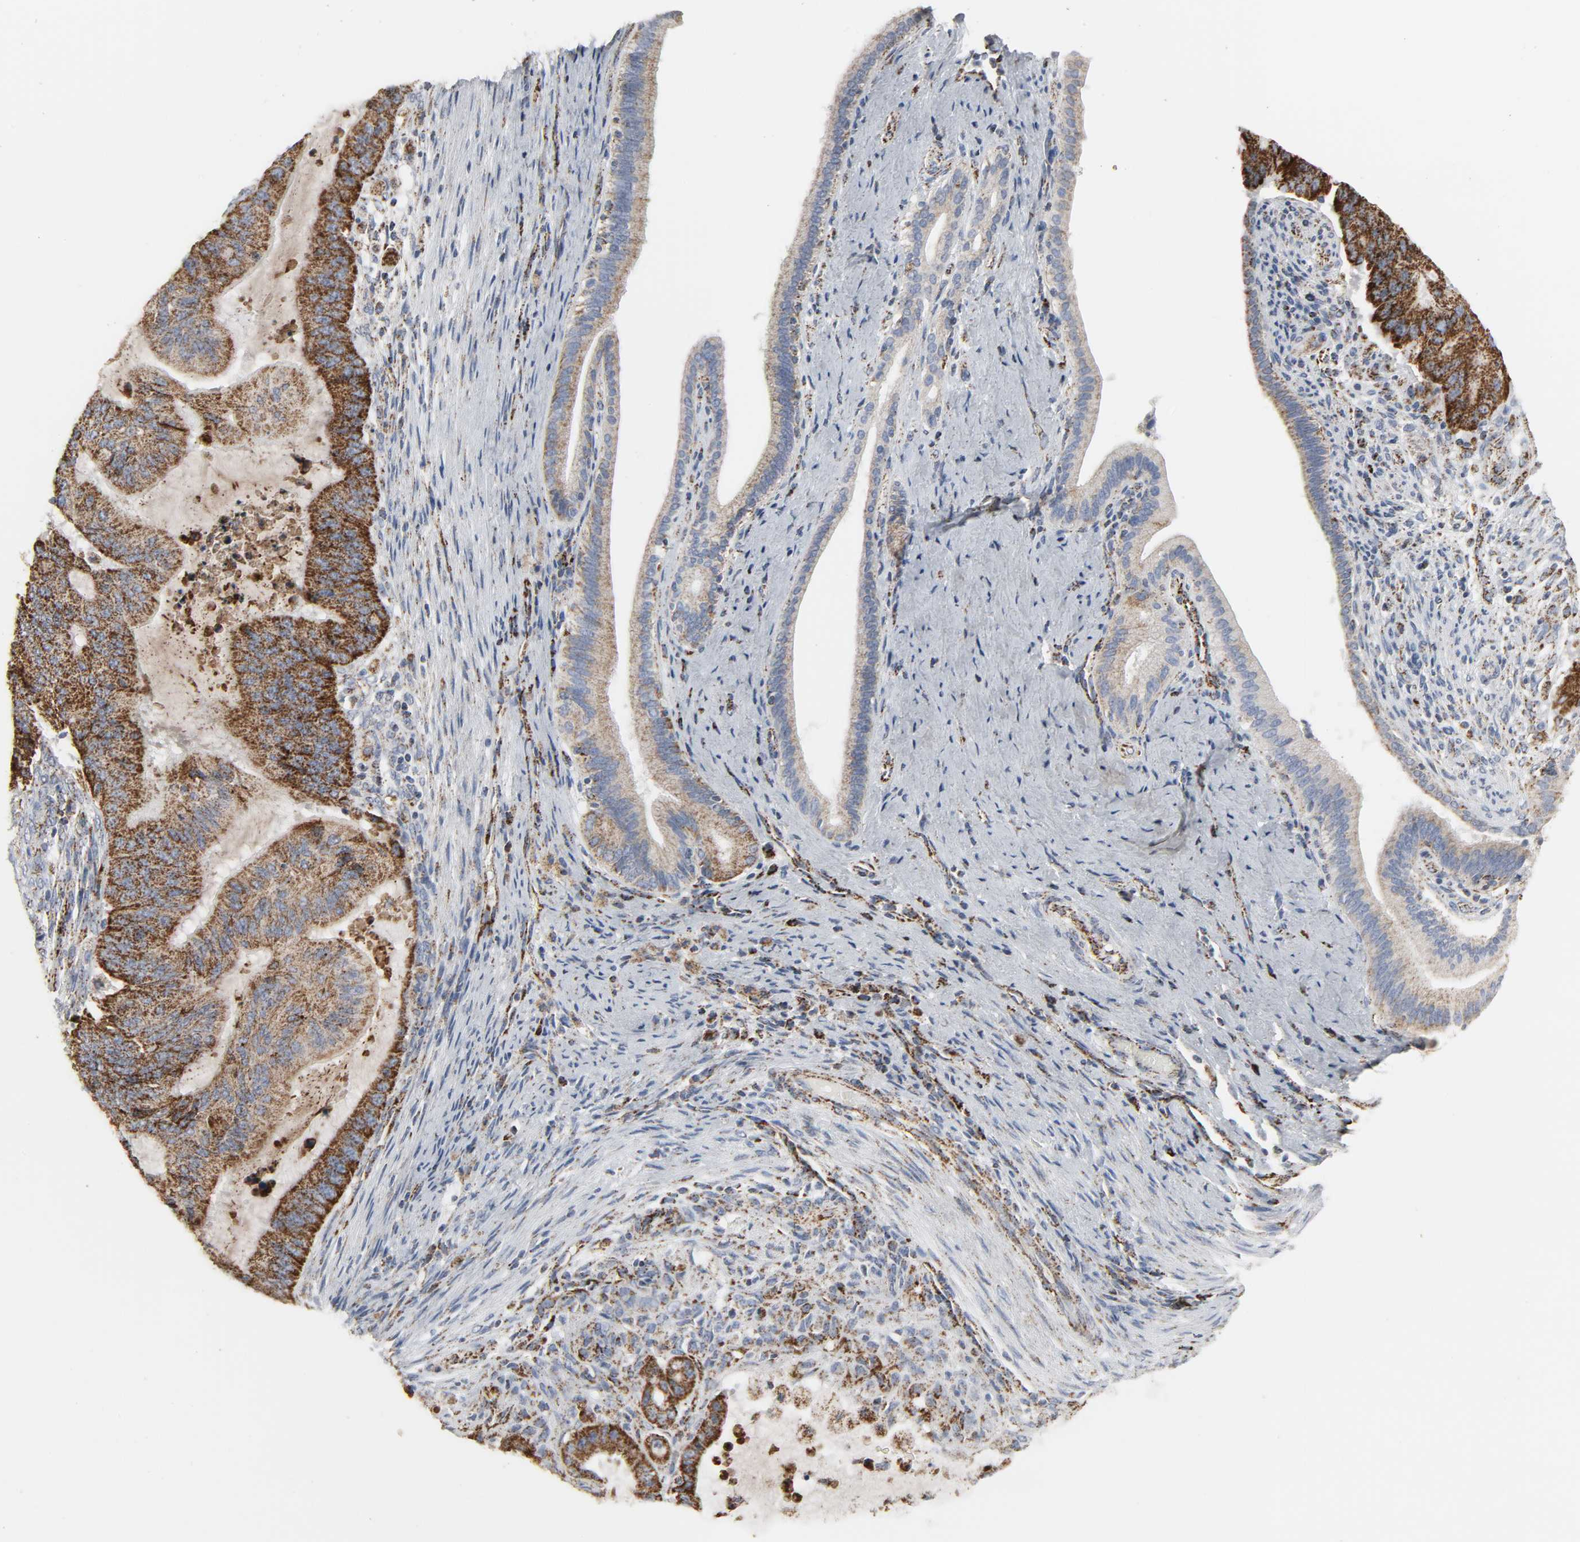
{"staining": {"intensity": "strong", "quantity": "25%-75%", "location": "cytoplasmic/membranous"}, "tissue": "liver cancer", "cell_type": "Tumor cells", "image_type": "cancer", "snomed": [{"axis": "morphology", "description": "Cholangiocarcinoma"}, {"axis": "topography", "description": "Liver"}], "caption": "Strong cytoplasmic/membranous positivity is seen in approximately 25%-75% of tumor cells in liver cancer (cholangiocarcinoma). (DAB IHC, brown staining for protein, blue staining for nuclei).", "gene": "ACAT1", "patient": {"sex": "female", "age": 73}}